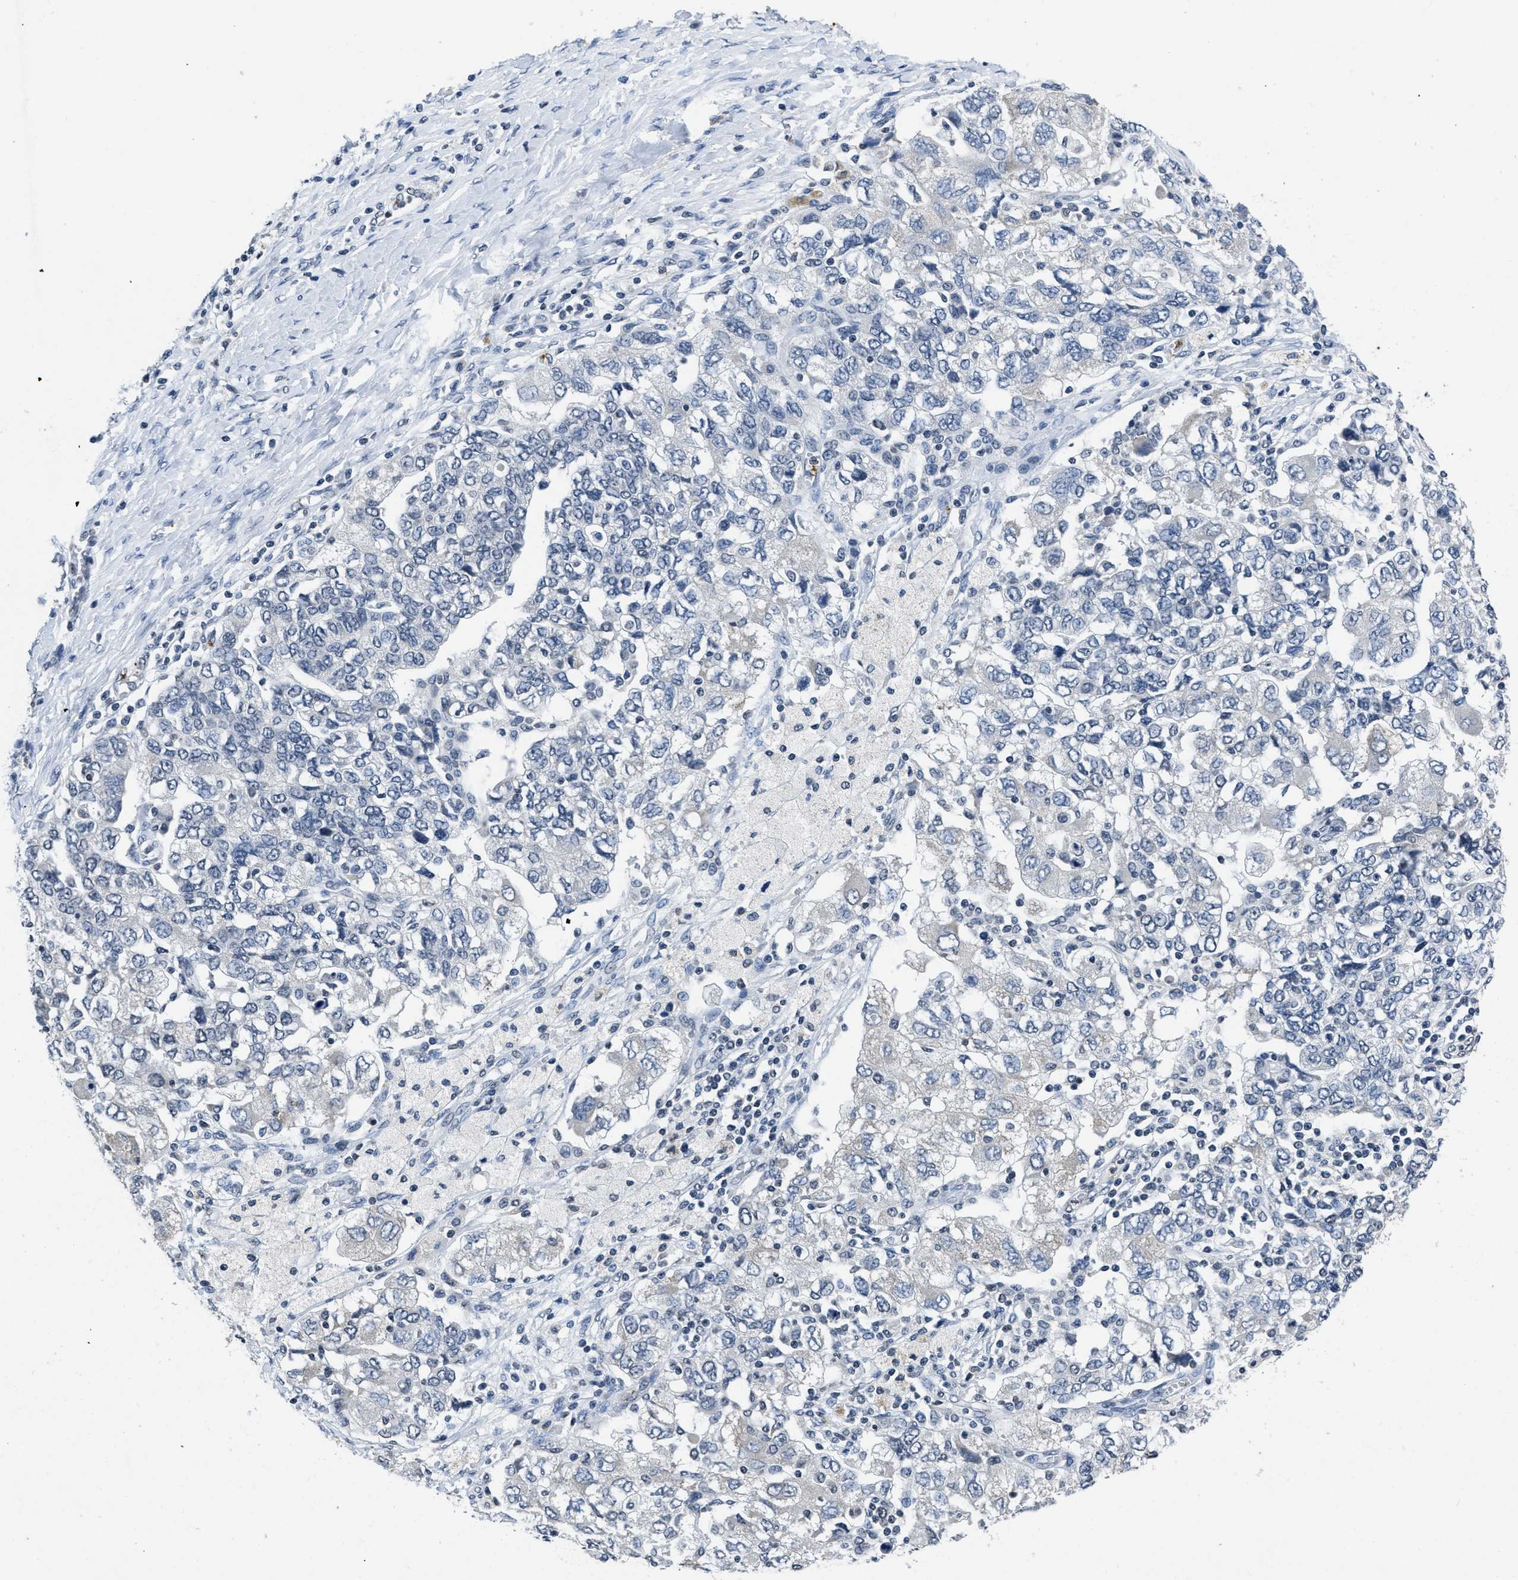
{"staining": {"intensity": "negative", "quantity": "none", "location": "none"}, "tissue": "ovarian cancer", "cell_type": "Tumor cells", "image_type": "cancer", "snomed": [{"axis": "morphology", "description": "Carcinoma, NOS"}, {"axis": "morphology", "description": "Cystadenocarcinoma, serous, NOS"}, {"axis": "topography", "description": "Ovary"}], "caption": "Human ovarian carcinoma stained for a protein using immunohistochemistry (IHC) shows no positivity in tumor cells.", "gene": "ITGA2B", "patient": {"sex": "female", "age": 69}}